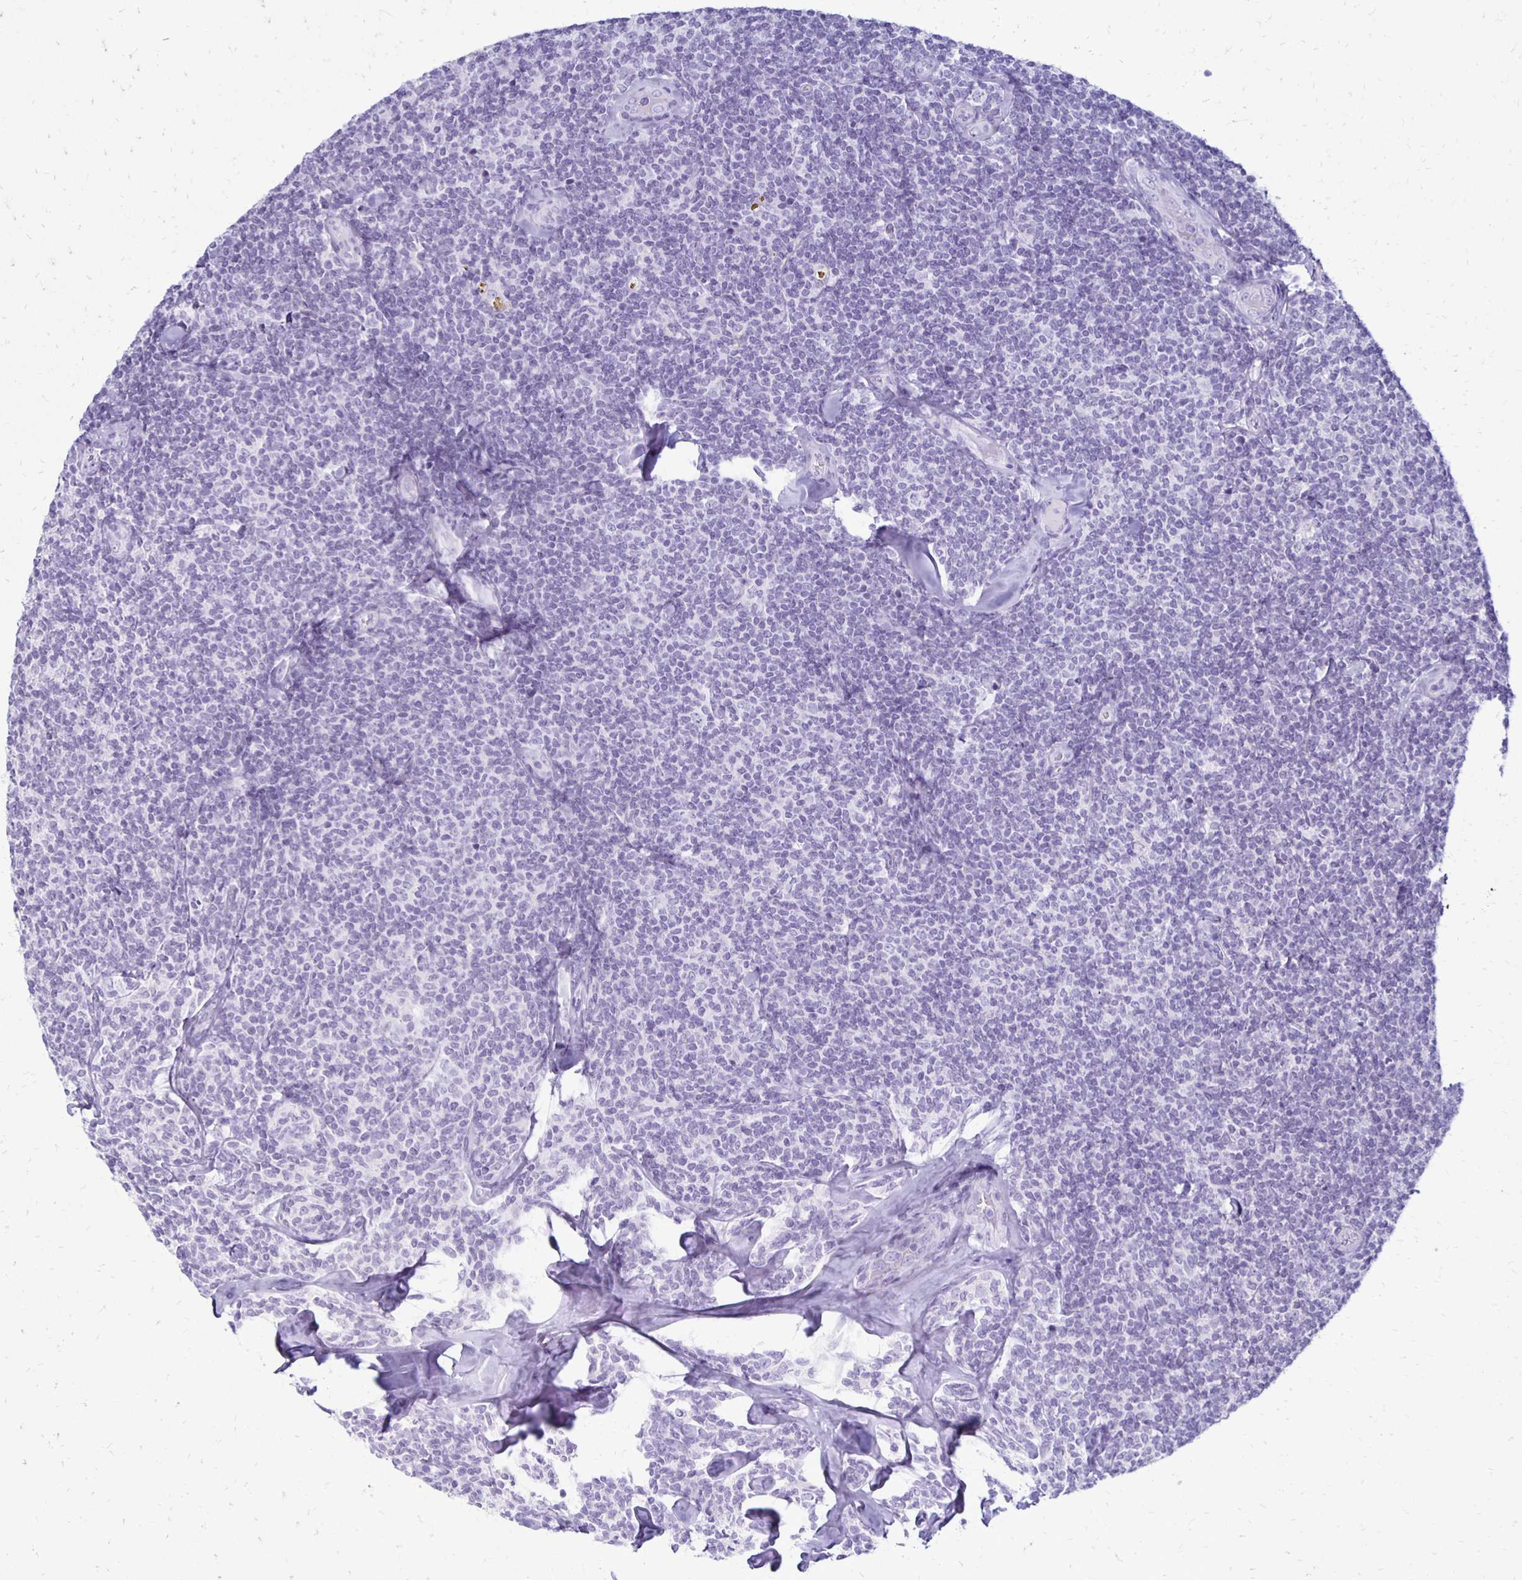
{"staining": {"intensity": "negative", "quantity": "none", "location": "none"}, "tissue": "lymphoma", "cell_type": "Tumor cells", "image_type": "cancer", "snomed": [{"axis": "morphology", "description": "Malignant lymphoma, non-Hodgkin's type, Low grade"}, {"axis": "topography", "description": "Lymph node"}], "caption": "An immunohistochemistry micrograph of lymphoma is shown. There is no staining in tumor cells of lymphoma.", "gene": "RYR1", "patient": {"sex": "female", "age": 56}}